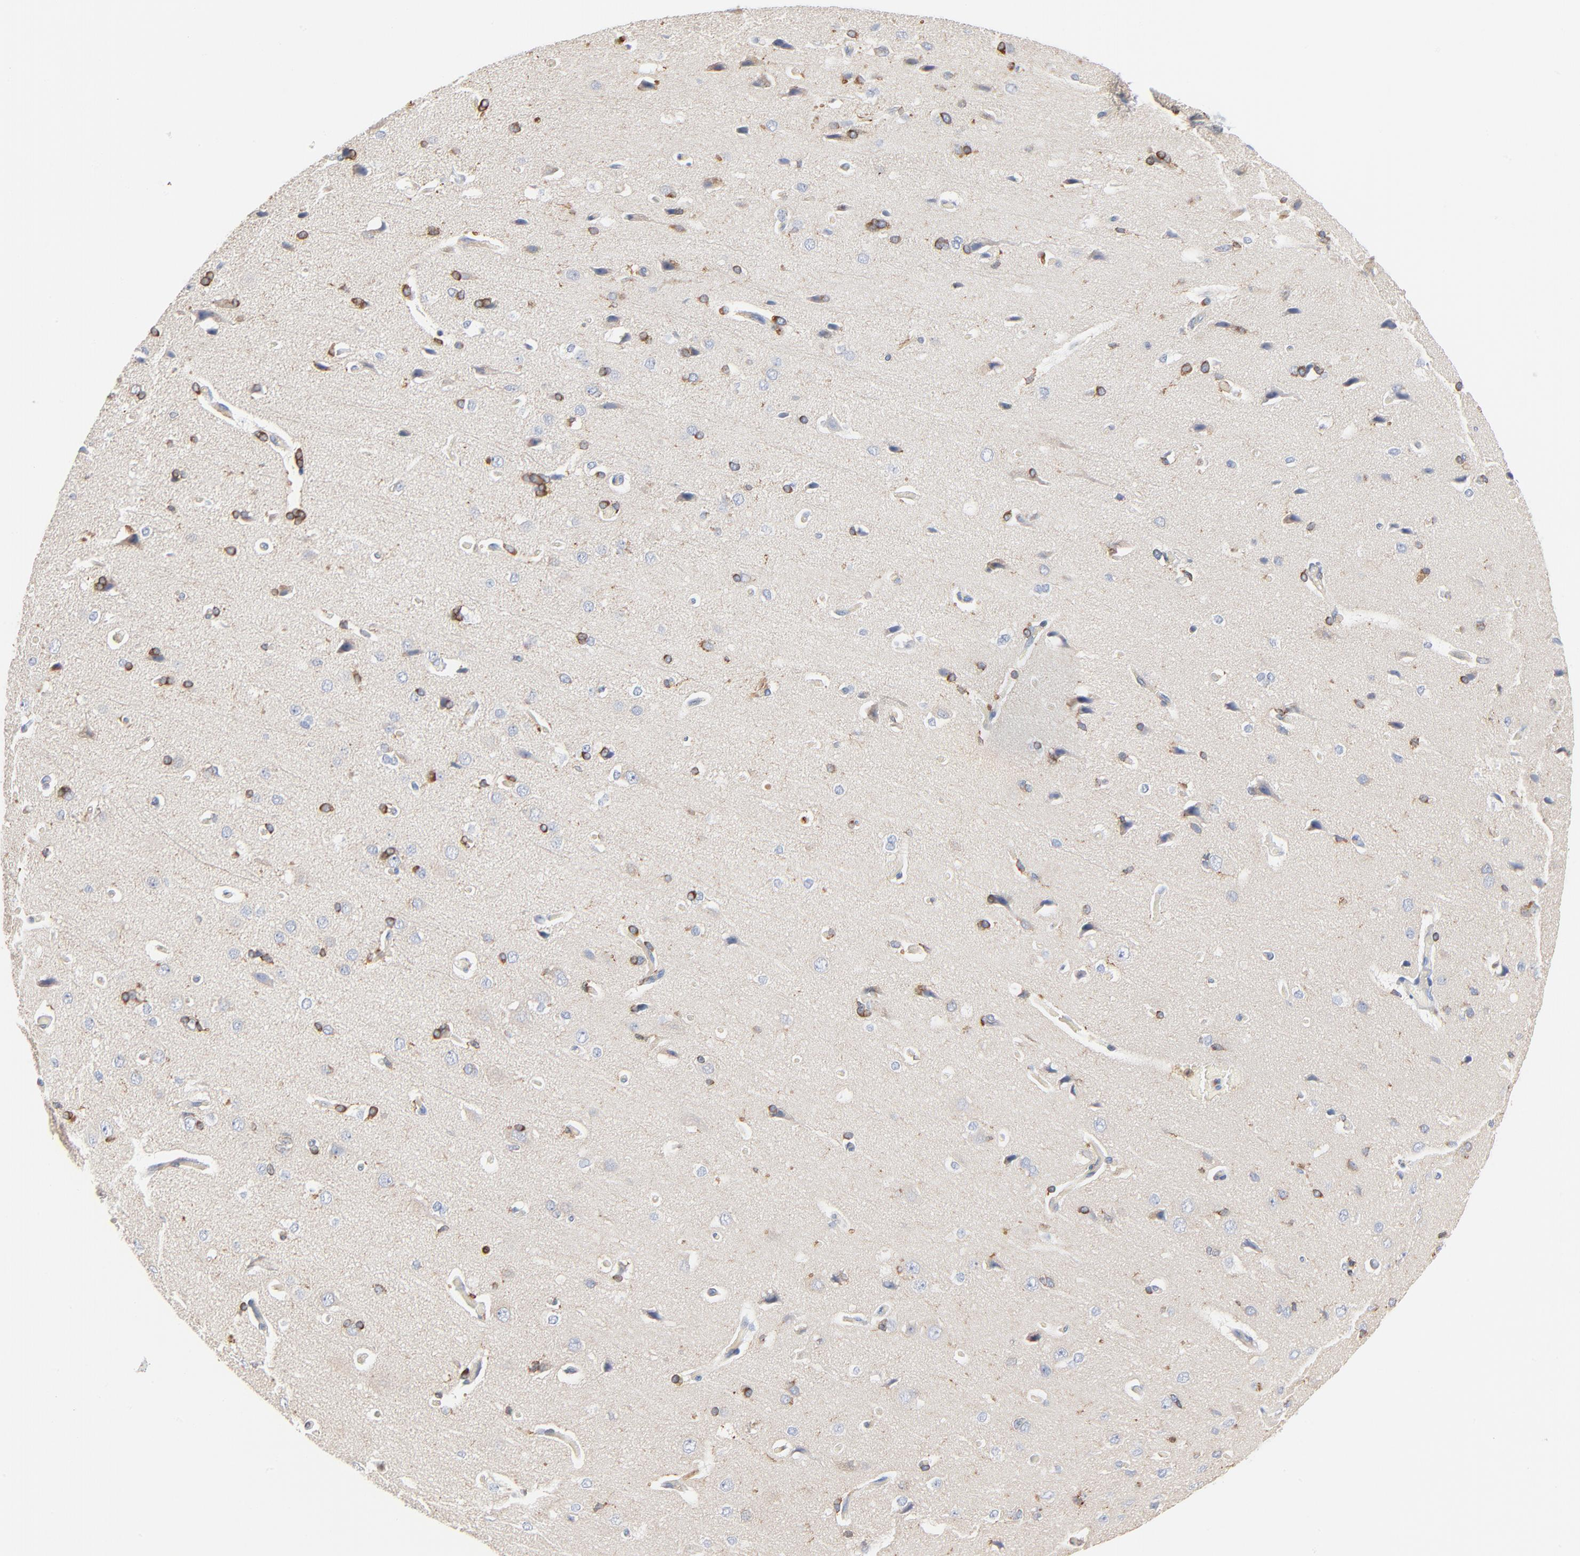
{"staining": {"intensity": "negative", "quantity": "none", "location": "none"}, "tissue": "cerebral cortex", "cell_type": "Endothelial cells", "image_type": "normal", "snomed": [{"axis": "morphology", "description": "Normal tissue, NOS"}, {"axis": "topography", "description": "Cerebral cortex"}], "caption": "High magnification brightfield microscopy of benign cerebral cortex stained with DAB (brown) and counterstained with hematoxylin (blue): endothelial cells show no significant staining. (DAB IHC, high magnification).", "gene": "SH3KBP1", "patient": {"sex": "male", "age": 62}}